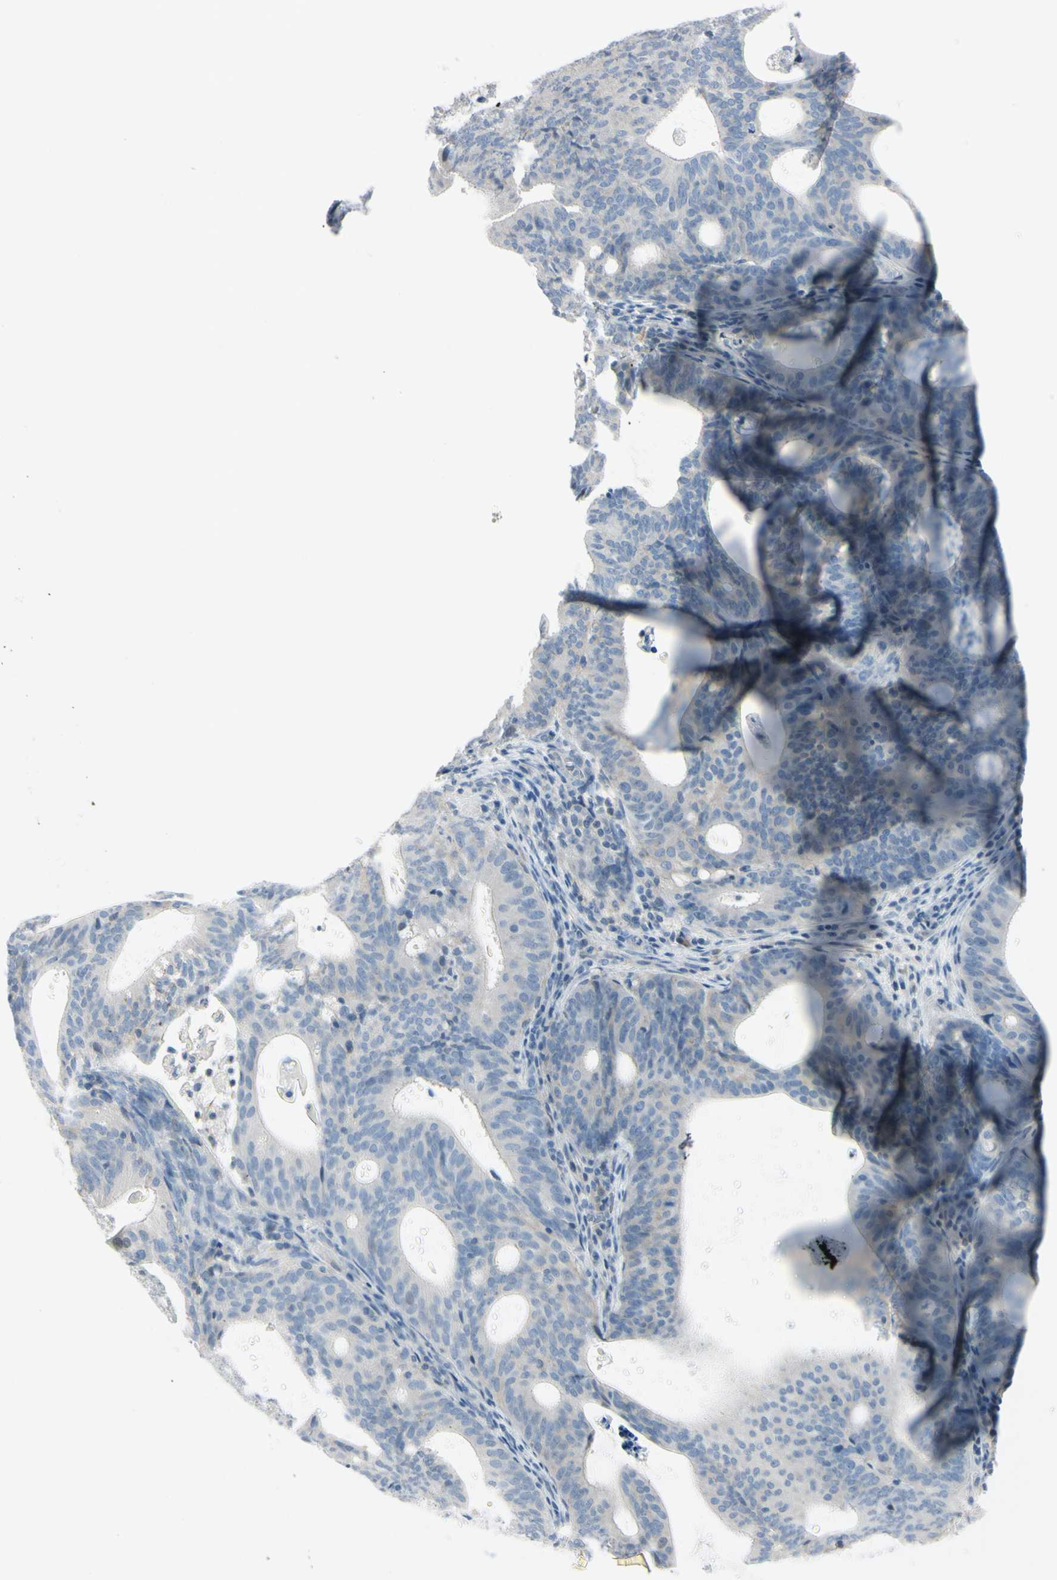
{"staining": {"intensity": "negative", "quantity": "none", "location": "none"}, "tissue": "endometrial cancer", "cell_type": "Tumor cells", "image_type": "cancer", "snomed": [{"axis": "morphology", "description": "Adenocarcinoma, NOS"}, {"axis": "topography", "description": "Uterus"}], "caption": "This is an IHC histopathology image of endometrial adenocarcinoma. There is no staining in tumor cells.", "gene": "ASB9", "patient": {"sex": "female", "age": 83}}